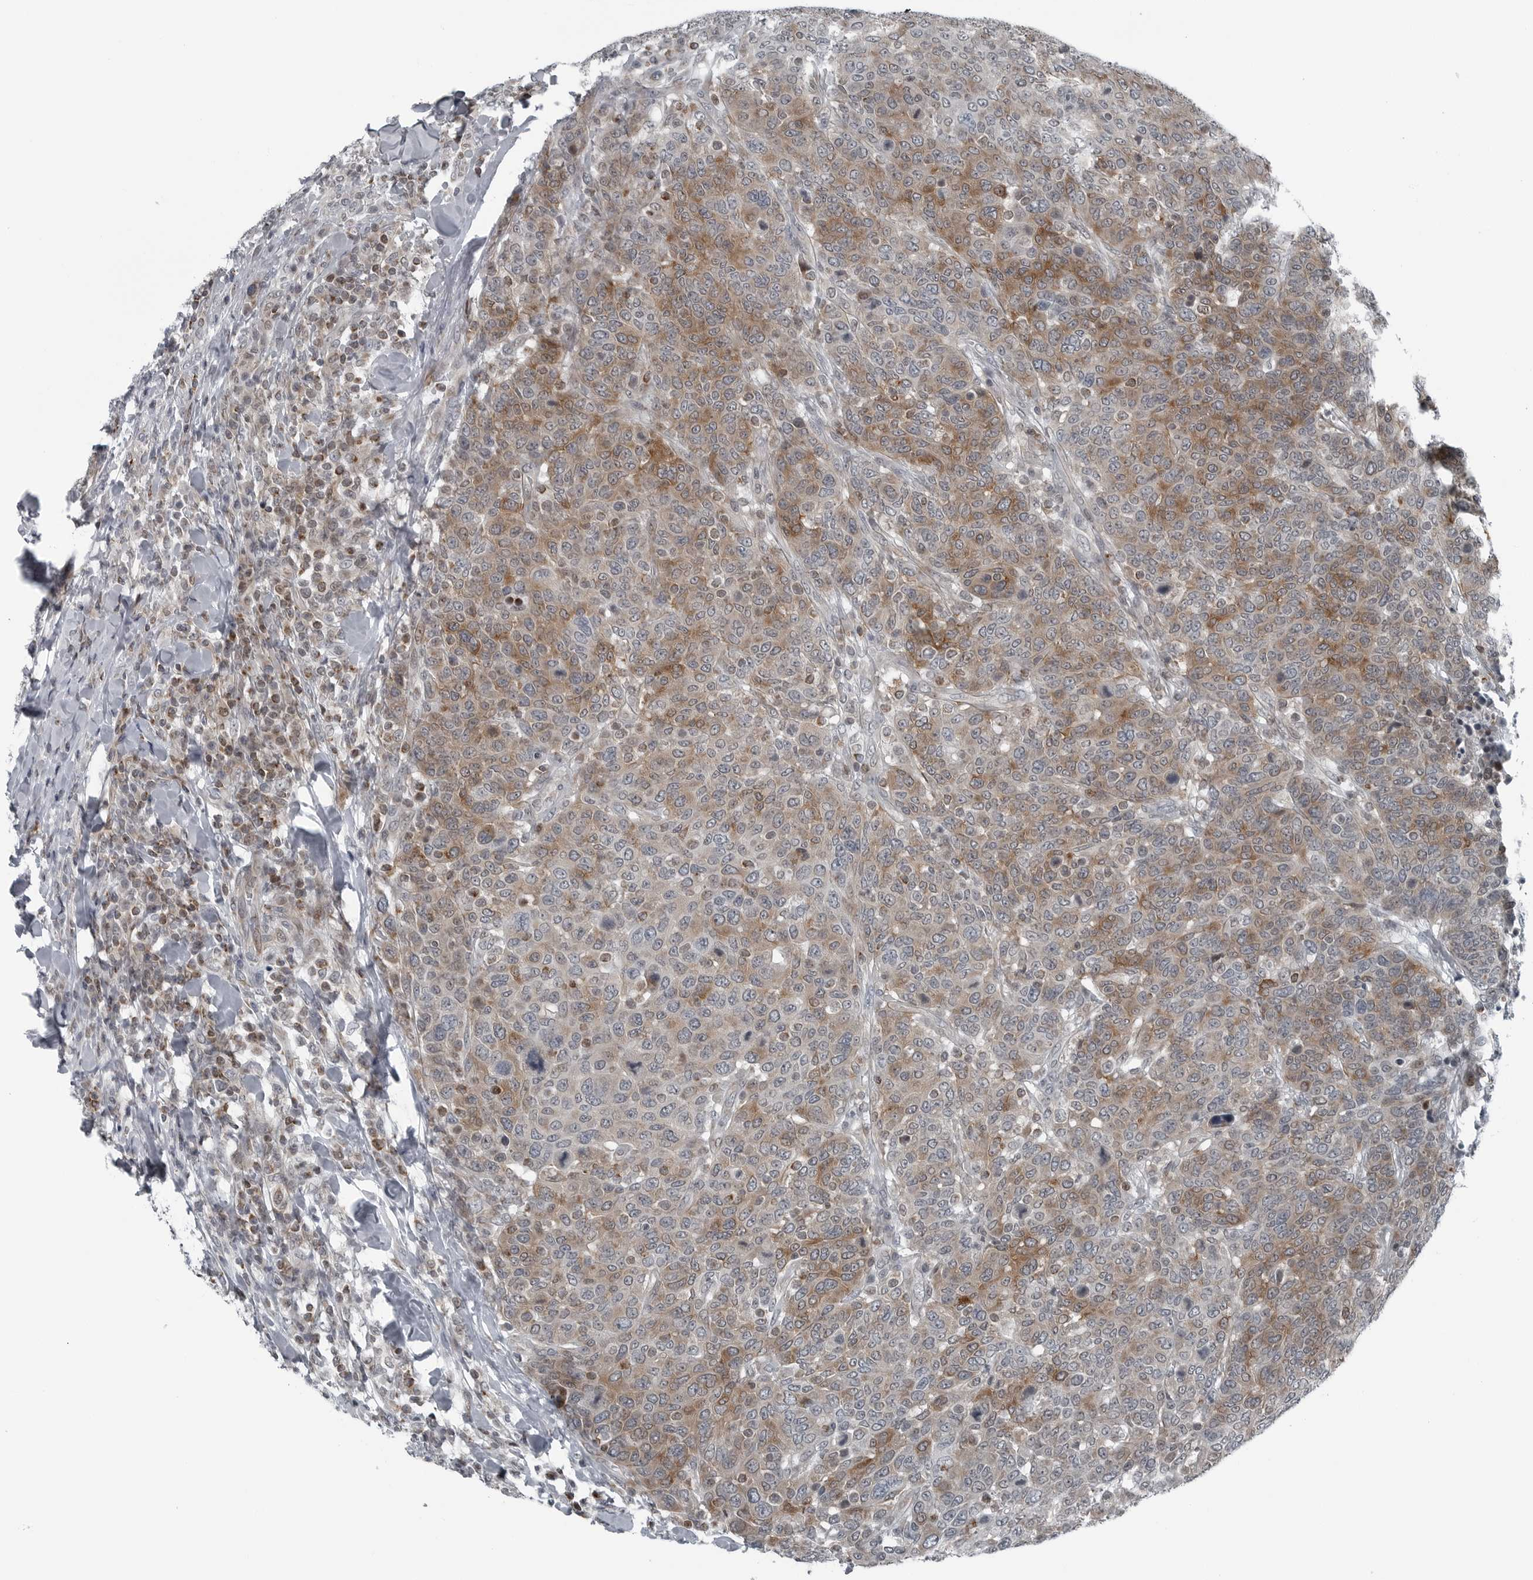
{"staining": {"intensity": "moderate", "quantity": ">75%", "location": "cytoplasmic/membranous"}, "tissue": "breast cancer", "cell_type": "Tumor cells", "image_type": "cancer", "snomed": [{"axis": "morphology", "description": "Duct carcinoma"}, {"axis": "topography", "description": "Breast"}], "caption": "Breast cancer (intraductal carcinoma) was stained to show a protein in brown. There is medium levels of moderate cytoplasmic/membranous staining in about >75% of tumor cells.", "gene": "GAK", "patient": {"sex": "female", "age": 37}}